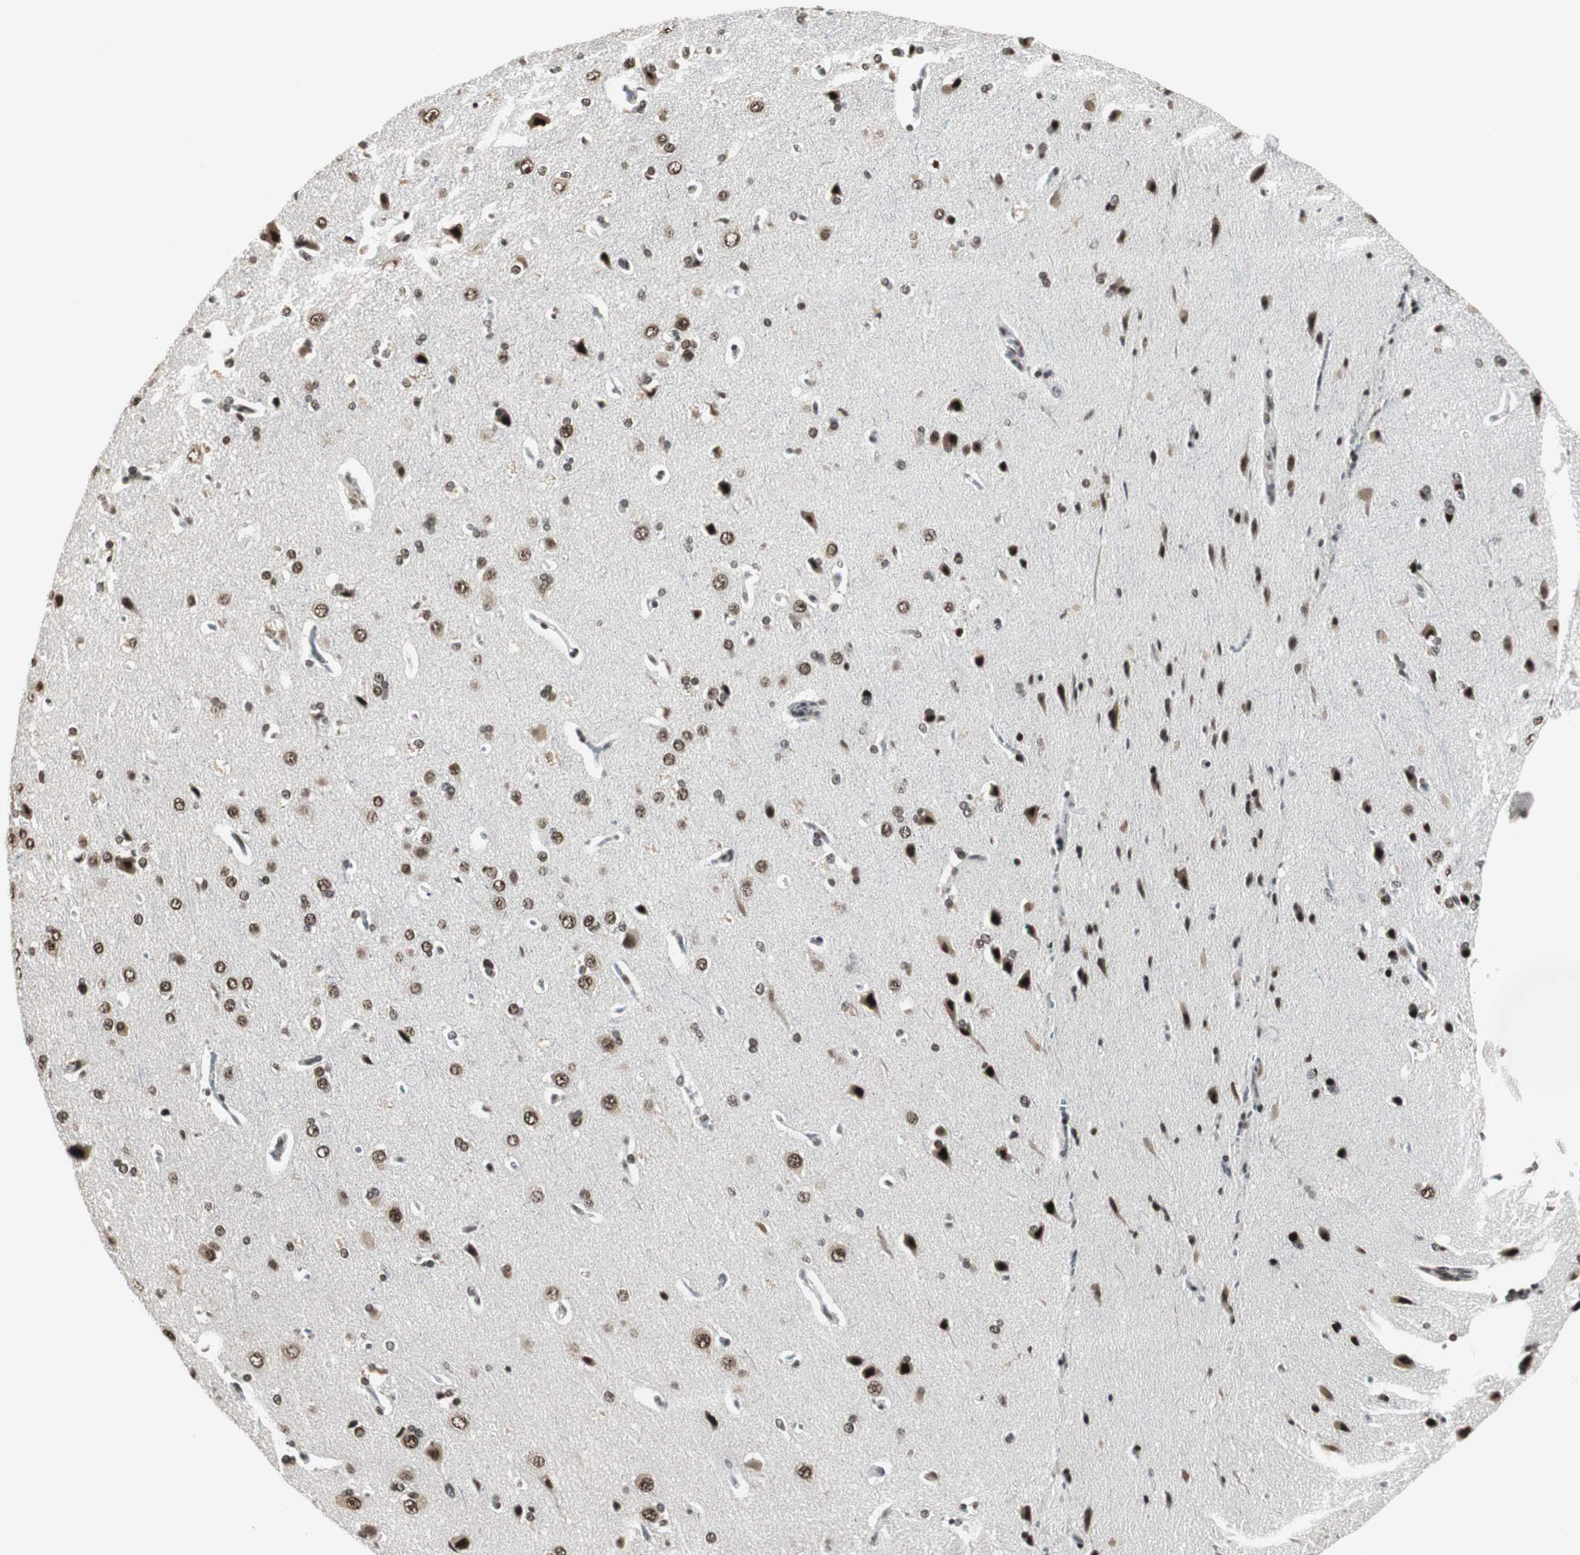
{"staining": {"intensity": "weak", "quantity": "25%-75%", "location": "nuclear"}, "tissue": "cerebral cortex", "cell_type": "Endothelial cells", "image_type": "normal", "snomed": [{"axis": "morphology", "description": "Normal tissue, NOS"}, {"axis": "topography", "description": "Cerebral cortex"}], "caption": "Human cerebral cortex stained for a protein (brown) exhibits weak nuclear positive staining in approximately 25%-75% of endothelial cells.", "gene": "CDK9", "patient": {"sex": "male", "age": 62}}